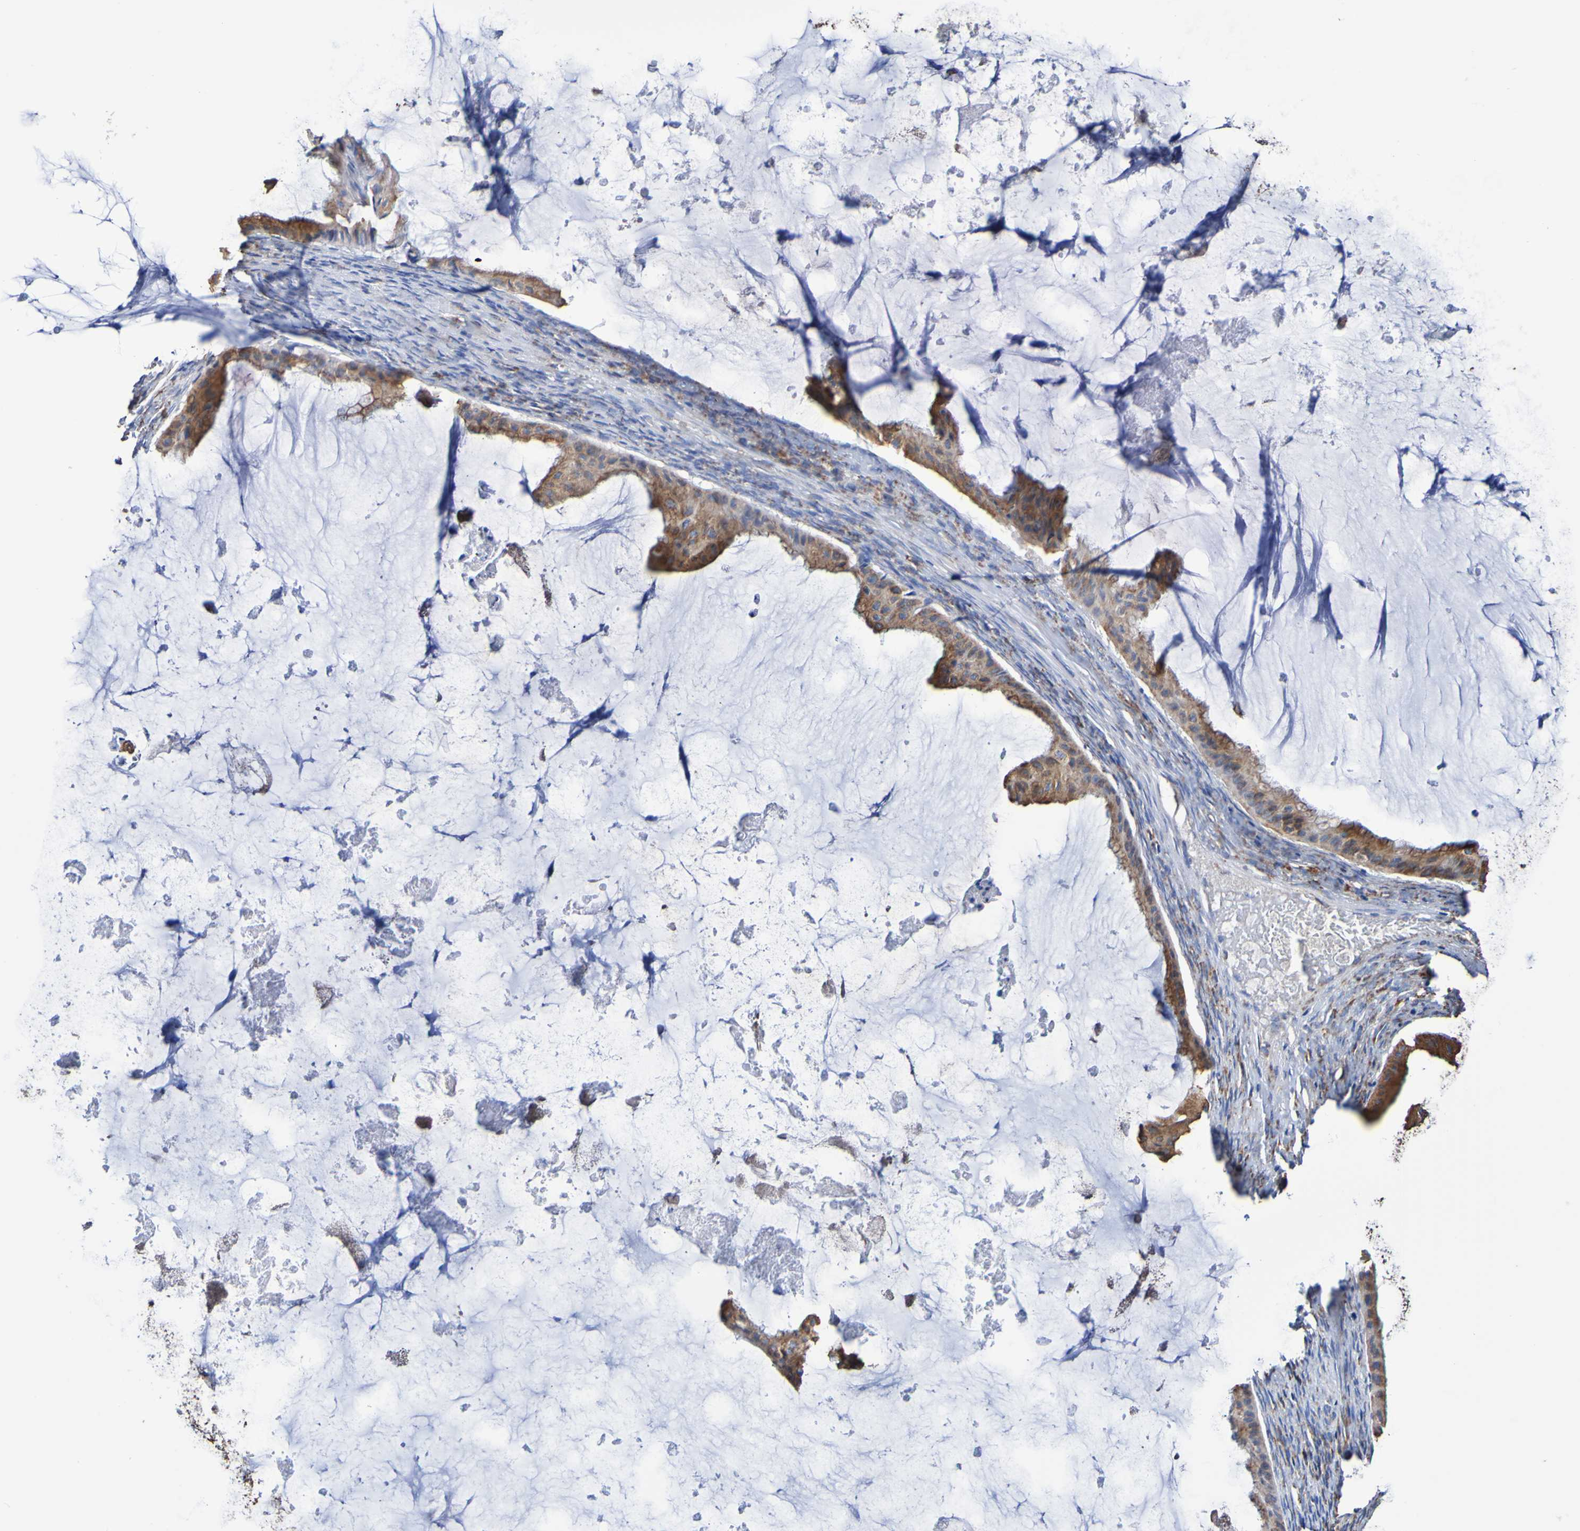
{"staining": {"intensity": "moderate", "quantity": ">75%", "location": "cytoplasmic/membranous"}, "tissue": "ovarian cancer", "cell_type": "Tumor cells", "image_type": "cancer", "snomed": [{"axis": "morphology", "description": "Cystadenocarcinoma, mucinous, NOS"}, {"axis": "topography", "description": "Ovary"}], "caption": "Tumor cells demonstrate moderate cytoplasmic/membranous staining in approximately >75% of cells in ovarian mucinous cystadenocarcinoma.", "gene": "IL18R1", "patient": {"sex": "female", "age": 61}}